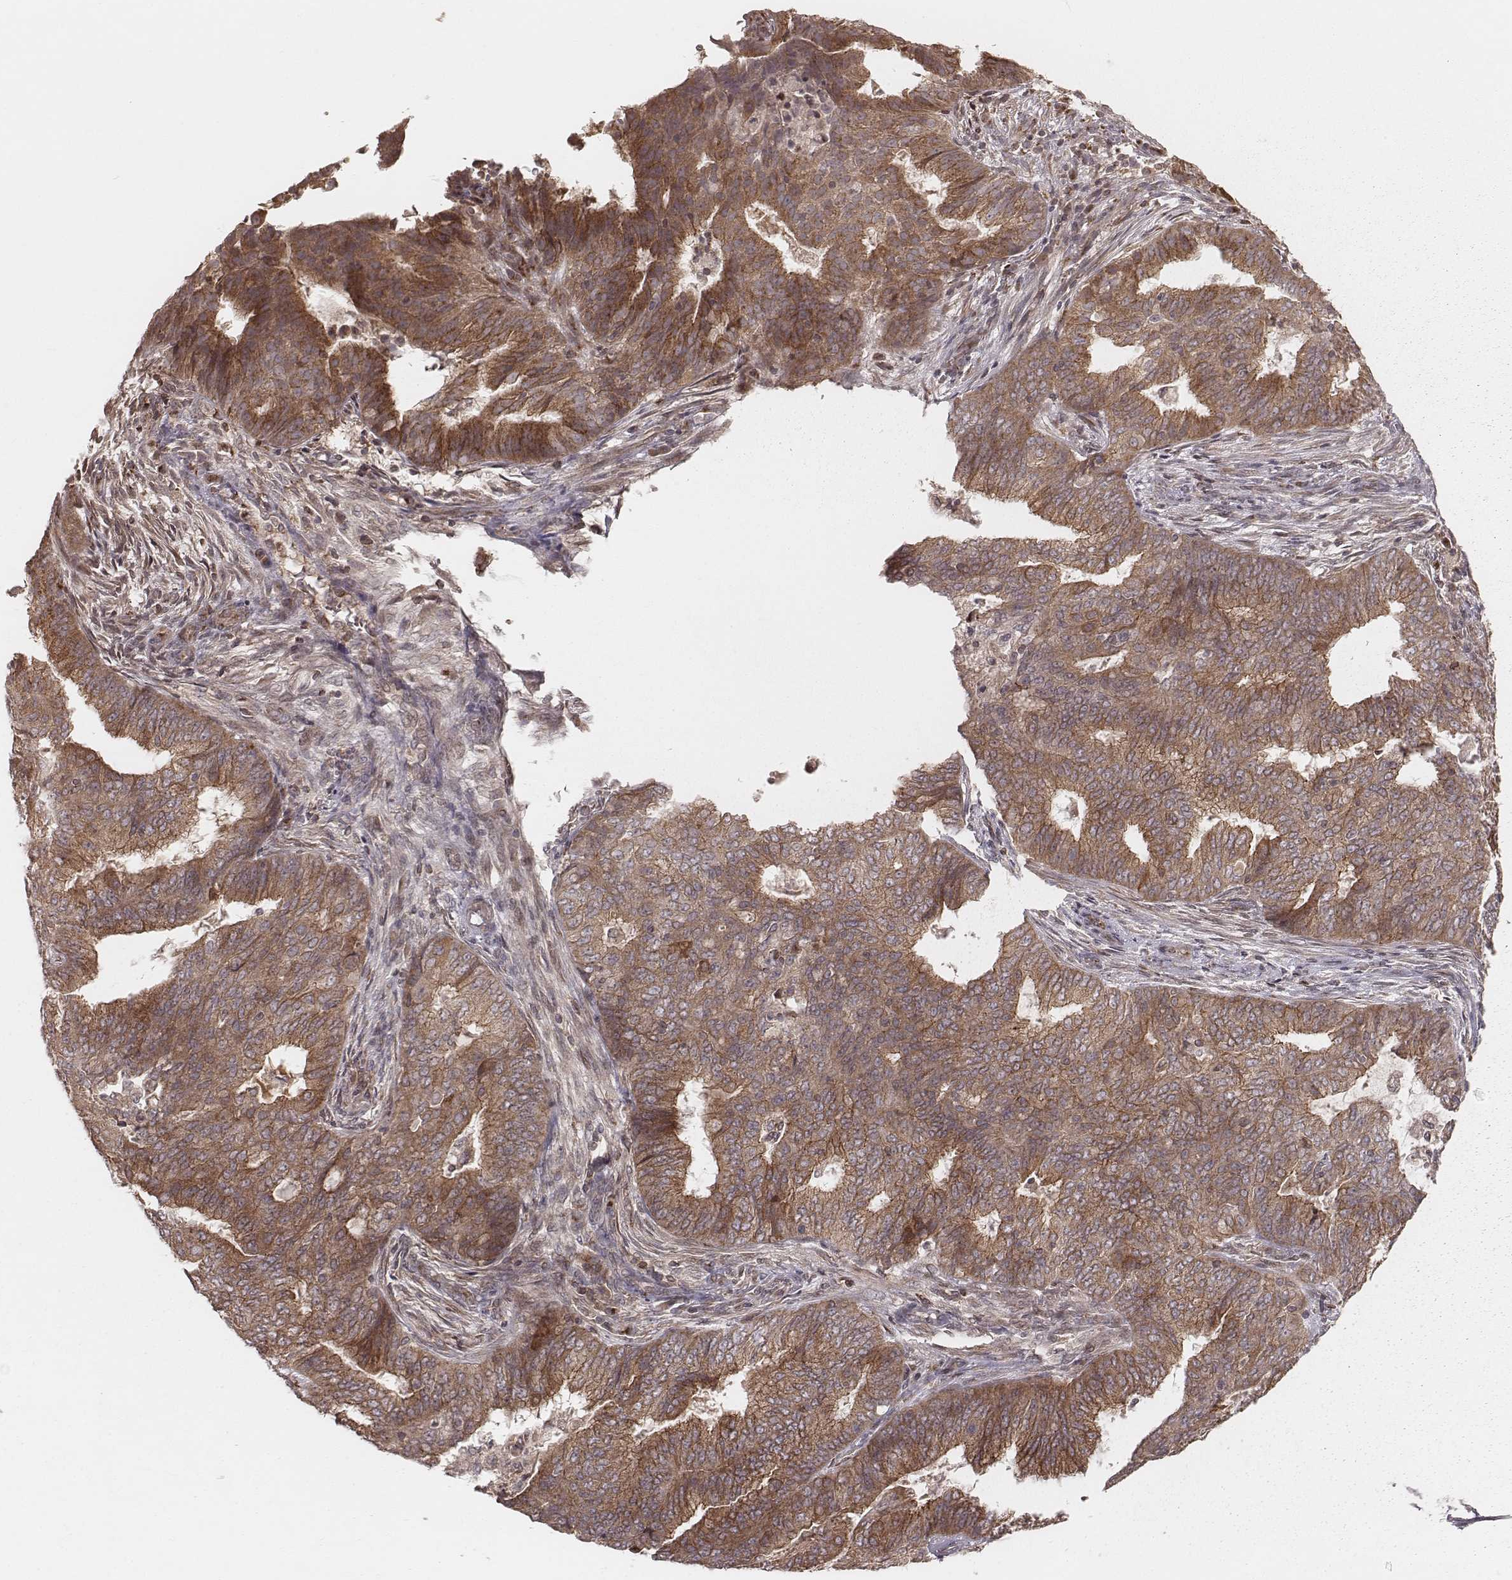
{"staining": {"intensity": "moderate", "quantity": ">75%", "location": "cytoplasmic/membranous"}, "tissue": "endometrial cancer", "cell_type": "Tumor cells", "image_type": "cancer", "snomed": [{"axis": "morphology", "description": "Adenocarcinoma, NOS"}, {"axis": "topography", "description": "Endometrium"}], "caption": "Immunohistochemistry (IHC) image of neoplastic tissue: human endometrial cancer stained using IHC displays medium levels of moderate protein expression localized specifically in the cytoplasmic/membranous of tumor cells, appearing as a cytoplasmic/membranous brown color.", "gene": "MYO19", "patient": {"sex": "female", "age": 62}}